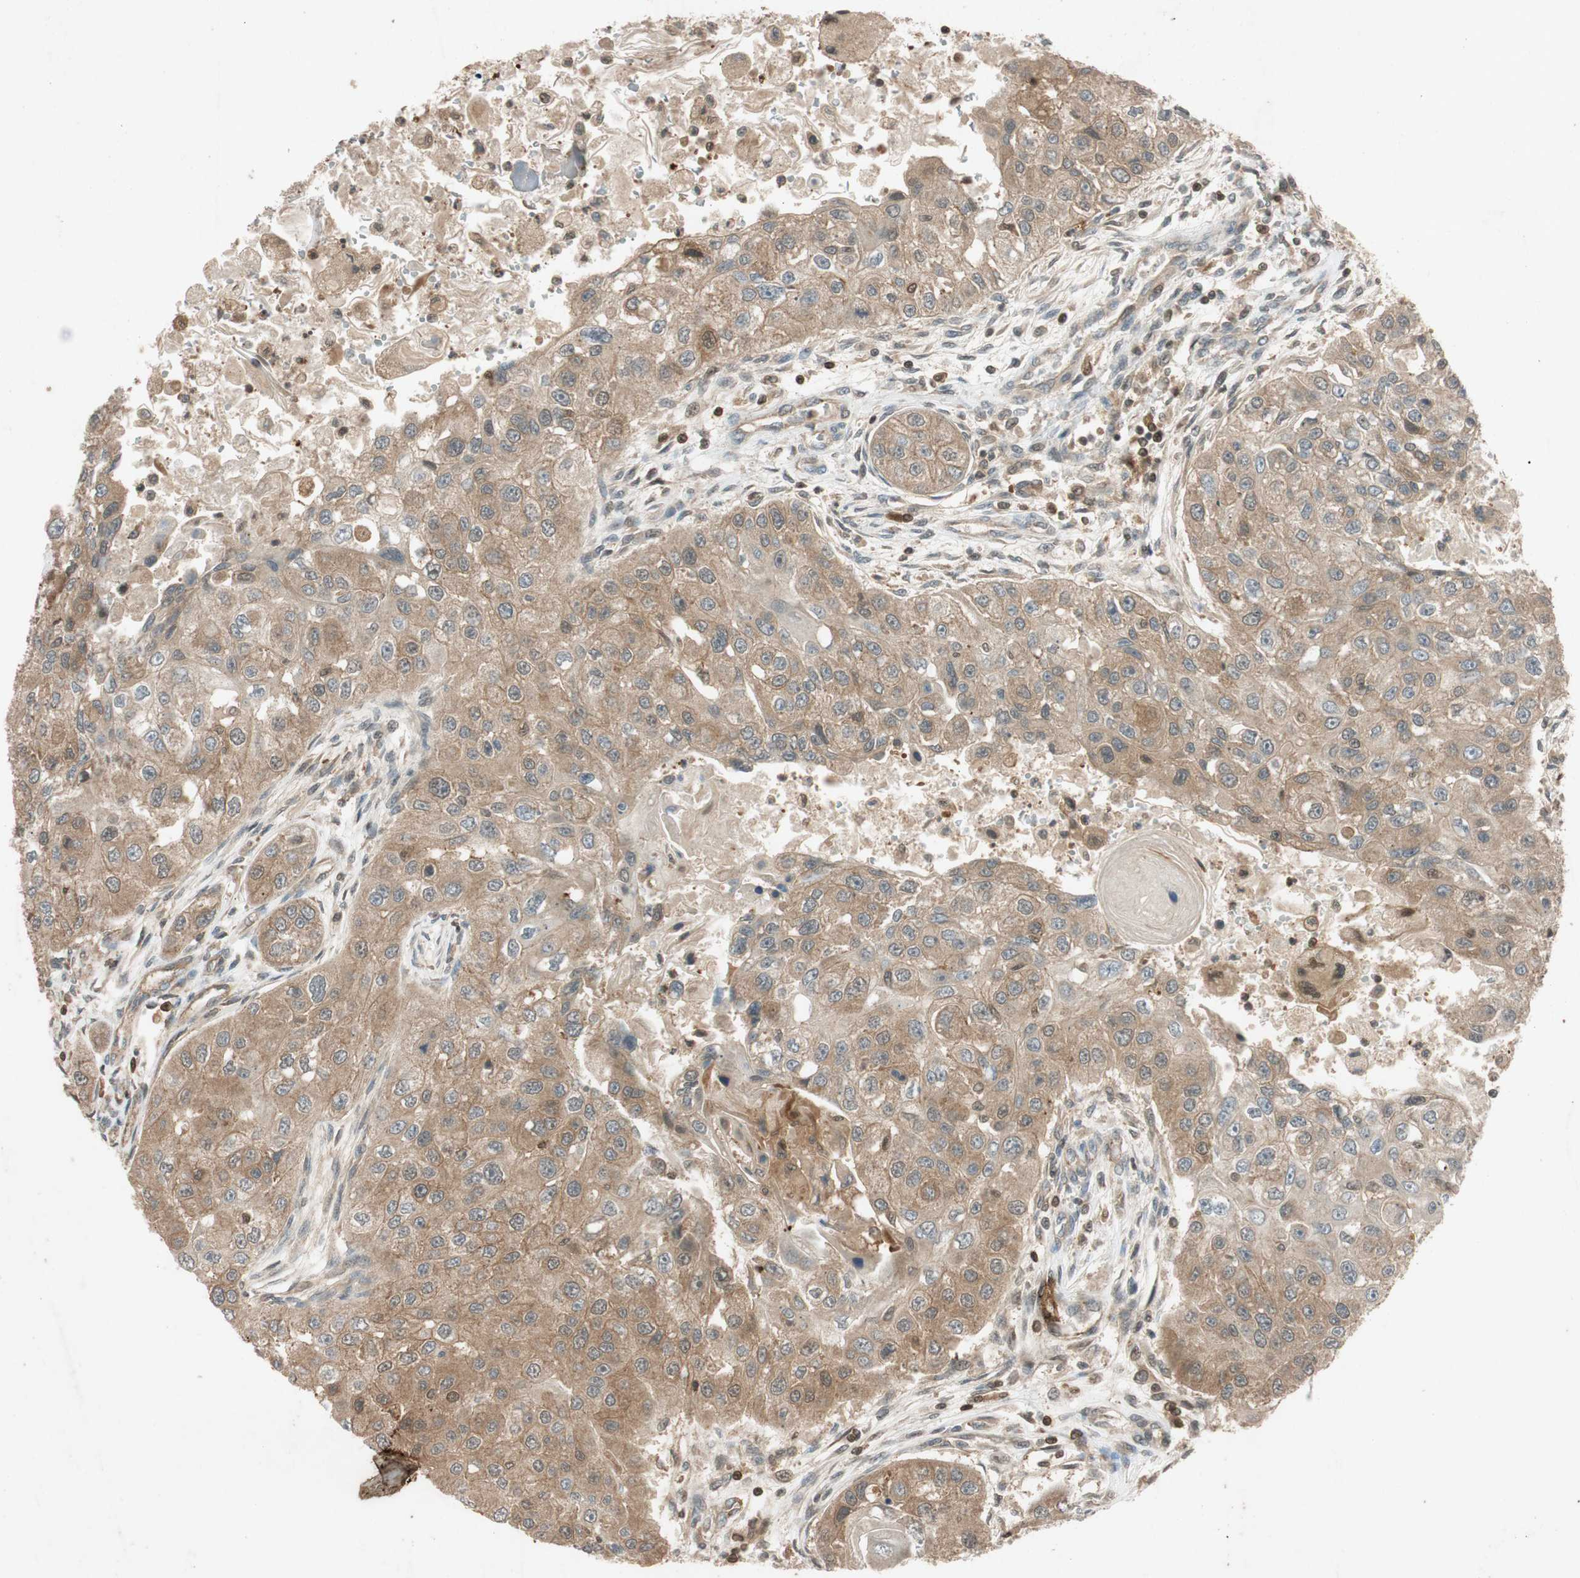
{"staining": {"intensity": "moderate", "quantity": ">75%", "location": "cytoplasmic/membranous"}, "tissue": "head and neck cancer", "cell_type": "Tumor cells", "image_type": "cancer", "snomed": [{"axis": "morphology", "description": "Normal tissue, NOS"}, {"axis": "morphology", "description": "Squamous cell carcinoma, NOS"}, {"axis": "topography", "description": "Skeletal muscle"}, {"axis": "topography", "description": "Head-Neck"}], "caption": "Immunohistochemical staining of squamous cell carcinoma (head and neck) reveals medium levels of moderate cytoplasmic/membranous staining in approximately >75% of tumor cells. (Stains: DAB in brown, nuclei in blue, Microscopy: brightfield microscopy at high magnification).", "gene": "EPHA8", "patient": {"sex": "male", "age": 51}}